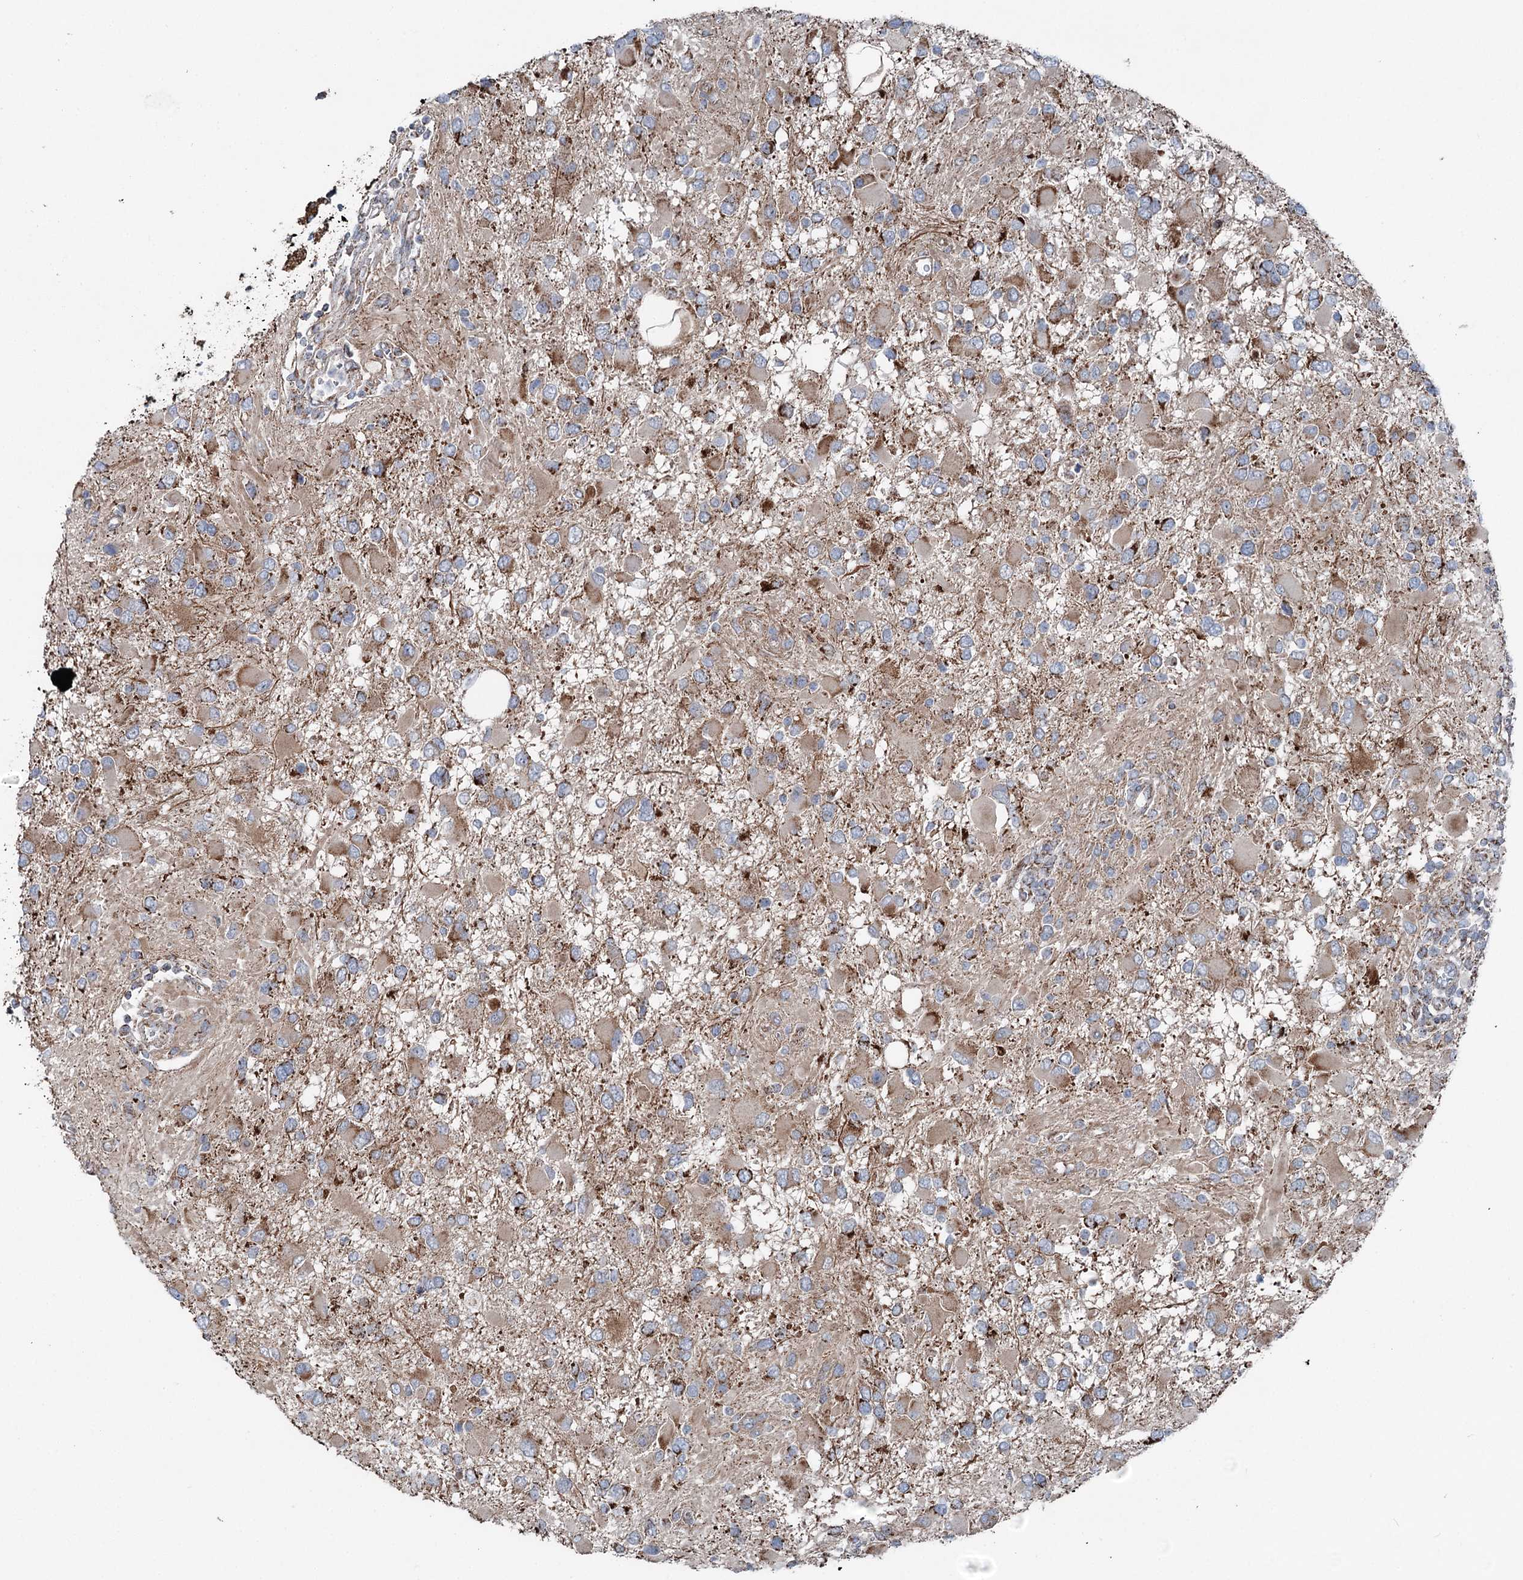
{"staining": {"intensity": "moderate", "quantity": "<25%", "location": "cytoplasmic/membranous"}, "tissue": "glioma", "cell_type": "Tumor cells", "image_type": "cancer", "snomed": [{"axis": "morphology", "description": "Glioma, malignant, High grade"}, {"axis": "topography", "description": "Brain"}], "caption": "Tumor cells exhibit low levels of moderate cytoplasmic/membranous expression in about <25% of cells in human glioma. (DAB (3,3'-diaminobenzidine) IHC with brightfield microscopy, high magnification).", "gene": "UCN3", "patient": {"sex": "male", "age": 53}}